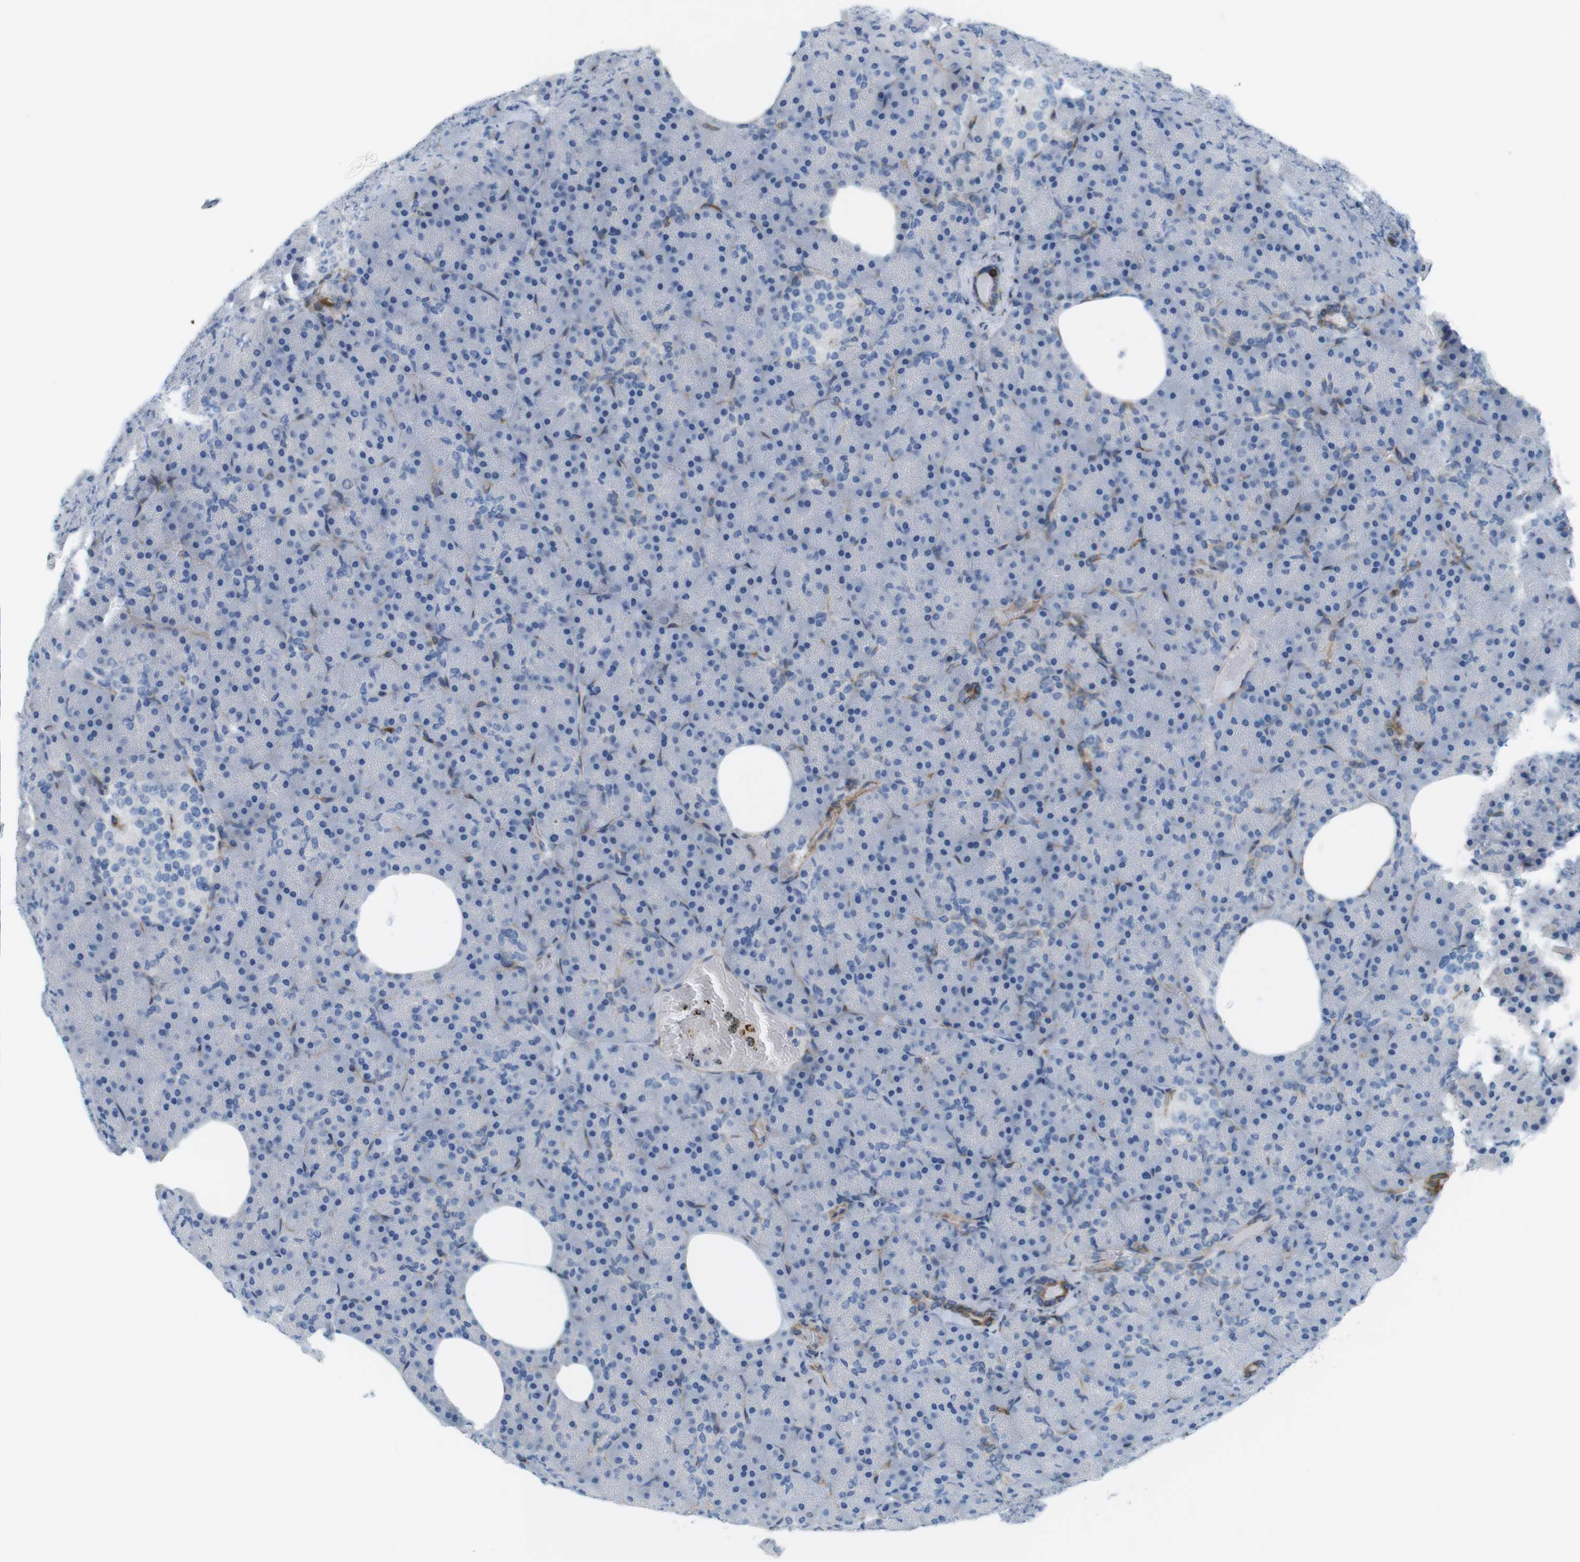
{"staining": {"intensity": "negative", "quantity": "none", "location": "none"}, "tissue": "pancreas", "cell_type": "Exocrine glandular cells", "image_type": "normal", "snomed": [{"axis": "morphology", "description": "Normal tissue, NOS"}, {"axis": "topography", "description": "Pancreas"}], "caption": "DAB immunohistochemical staining of benign pancreas shows no significant positivity in exocrine glandular cells. (Brightfield microscopy of DAB immunohistochemistry at high magnification).", "gene": "MYH9", "patient": {"sex": "female", "age": 35}}